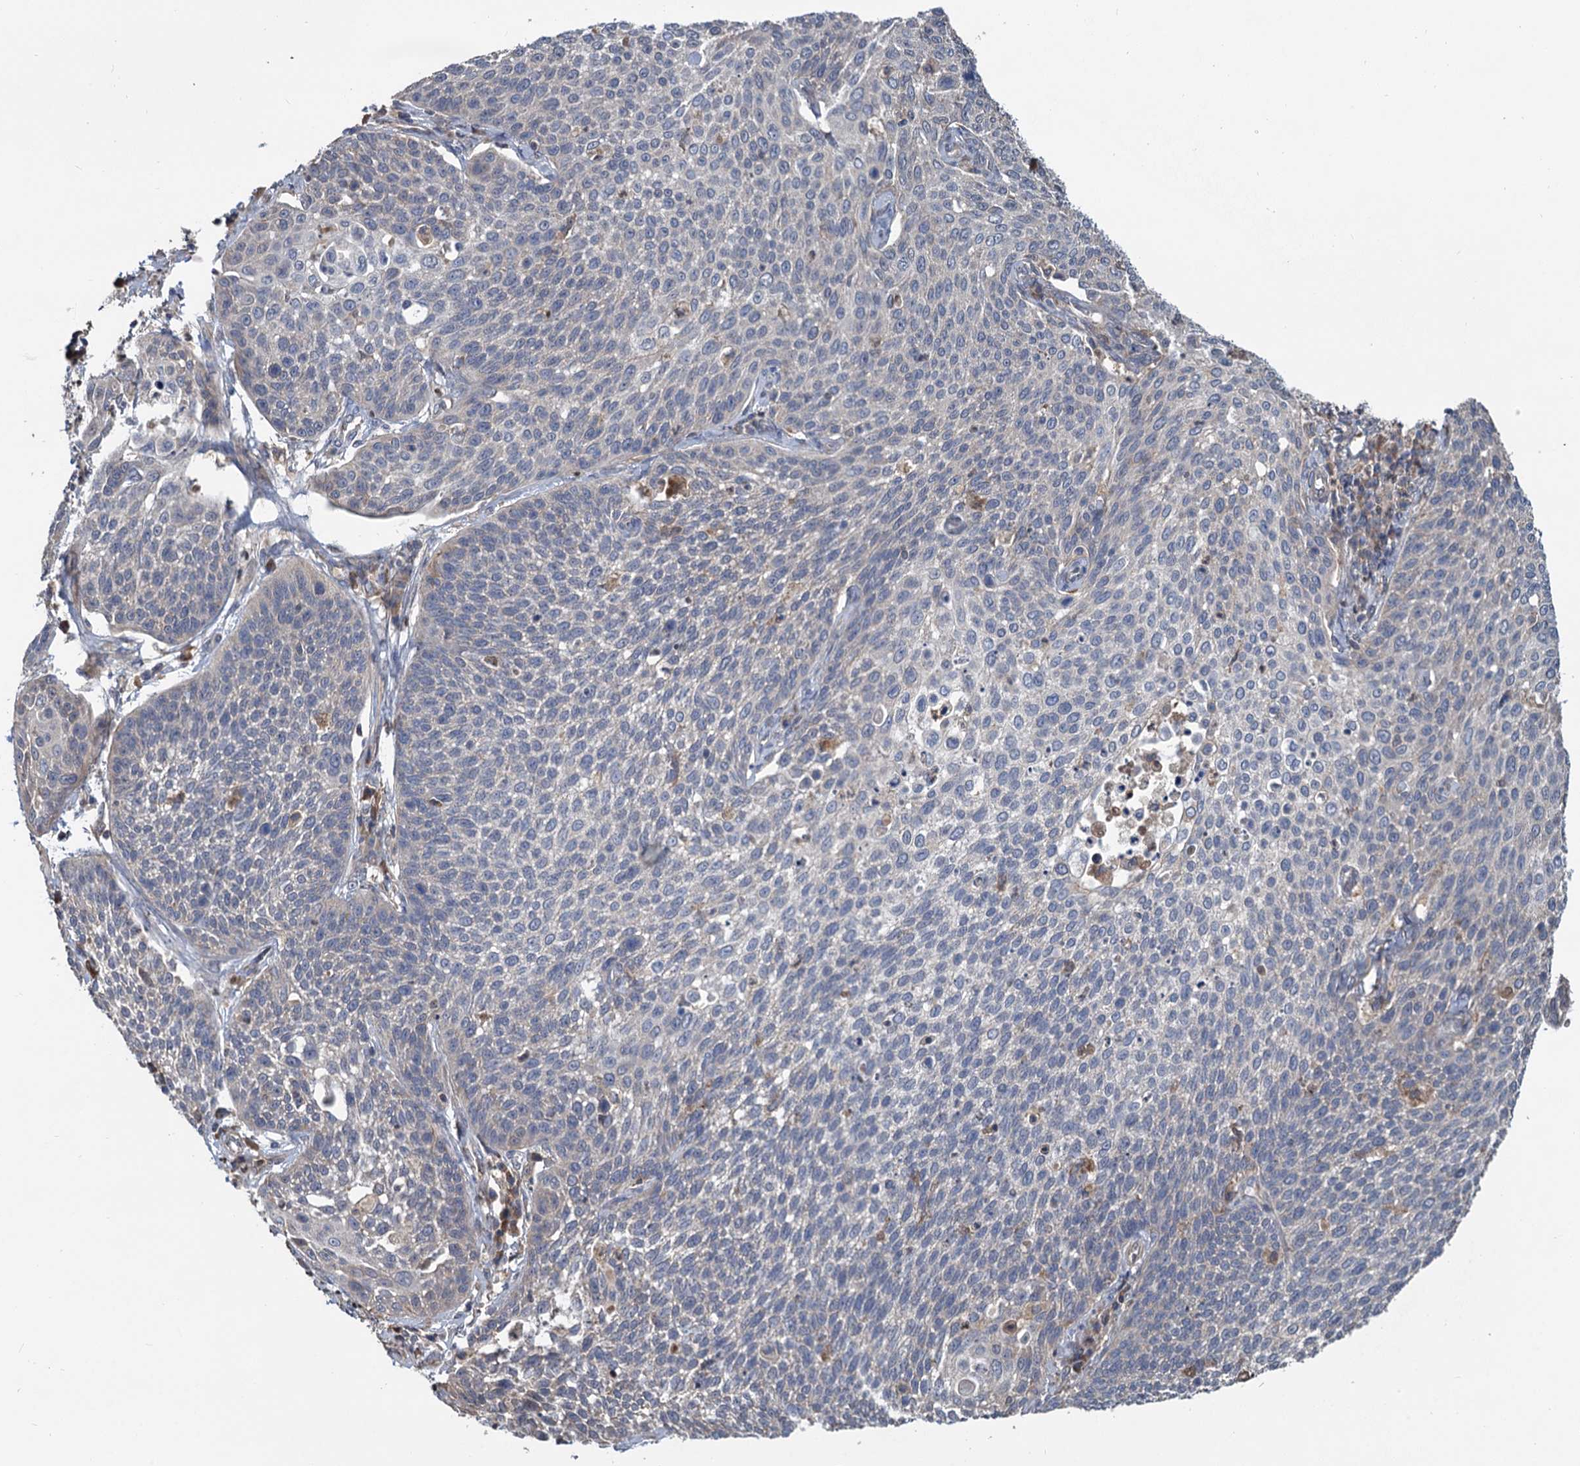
{"staining": {"intensity": "negative", "quantity": "none", "location": "none"}, "tissue": "cervical cancer", "cell_type": "Tumor cells", "image_type": "cancer", "snomed": [{"axis": "morphology", "description": "Squamous cell carcinoma, NOS"}, {"axis": "topography", "description": "Cervix"}], "caption": "There is no significant positivity in tumor cells of squamous cell carcinoma (cervical).", "gene": "ALKBH7", "patient": {"sex": "female", "age": 34}}